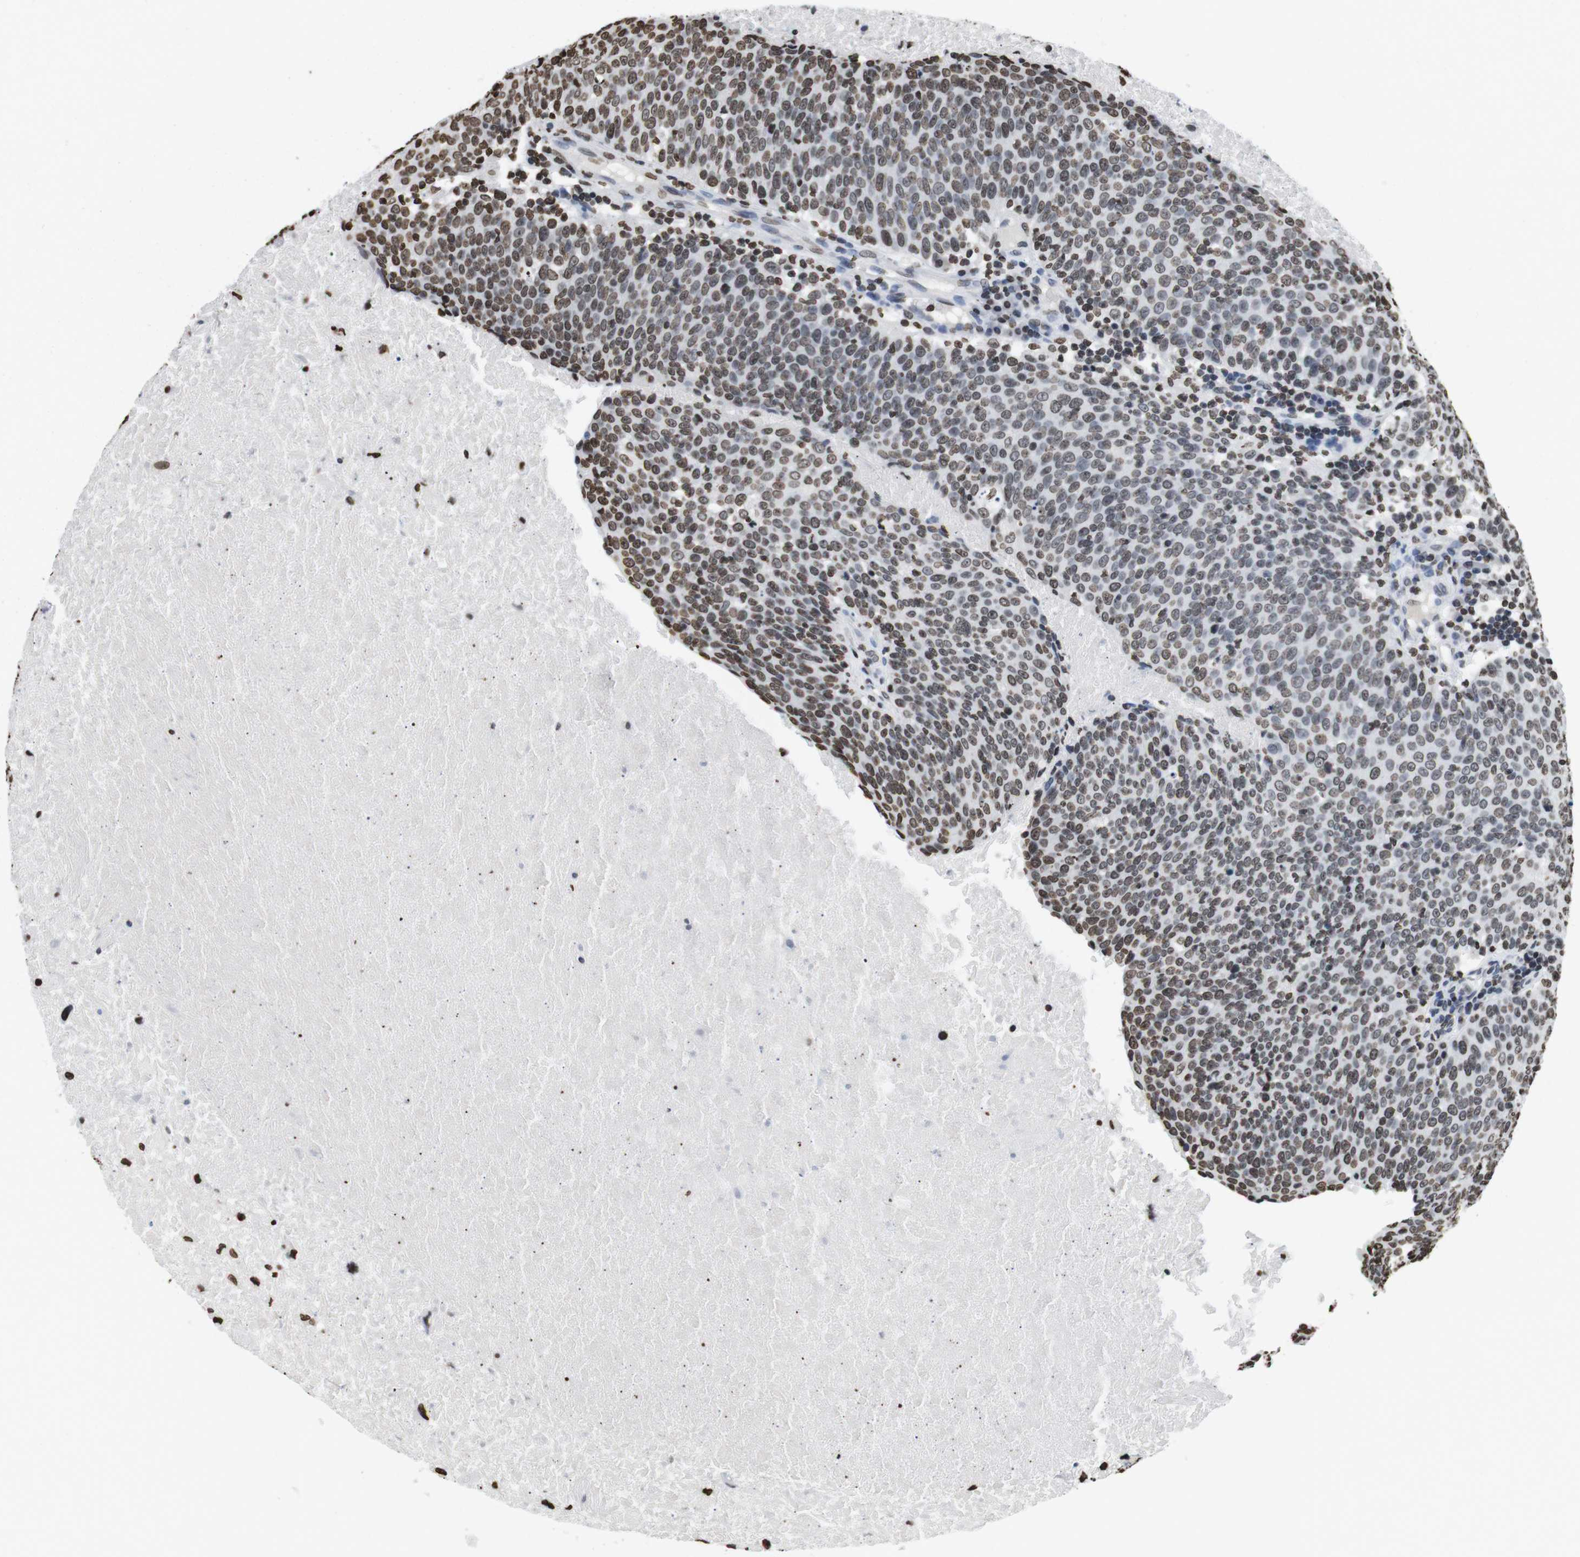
{"staining": {"intensity": "moderate", "quantity": ">75%", "location": "nuclear"}, "tissue": "head and neck cancer", "cell_type": "Tumor cells", "image_type": "cancer", "snomed": [{"axis": "morphology", "description": "Squamous cell carcinoma, NOS"}, {"axis": "morphology", "description": "Squamous cell carcinoma, metastatic, NOS"}, {"axis": "topography", "description": "Lymph node"}, {"axis": "topography", "description": "Head-Neck"}], "caption": "Protein expression analysis of head and neck squamous cell carcinoma demonstrates moderate nuclear staining in approximately >75% of tumor cells.", "gene": "BSX", "patient": {"sex": "male", "age": 62}}